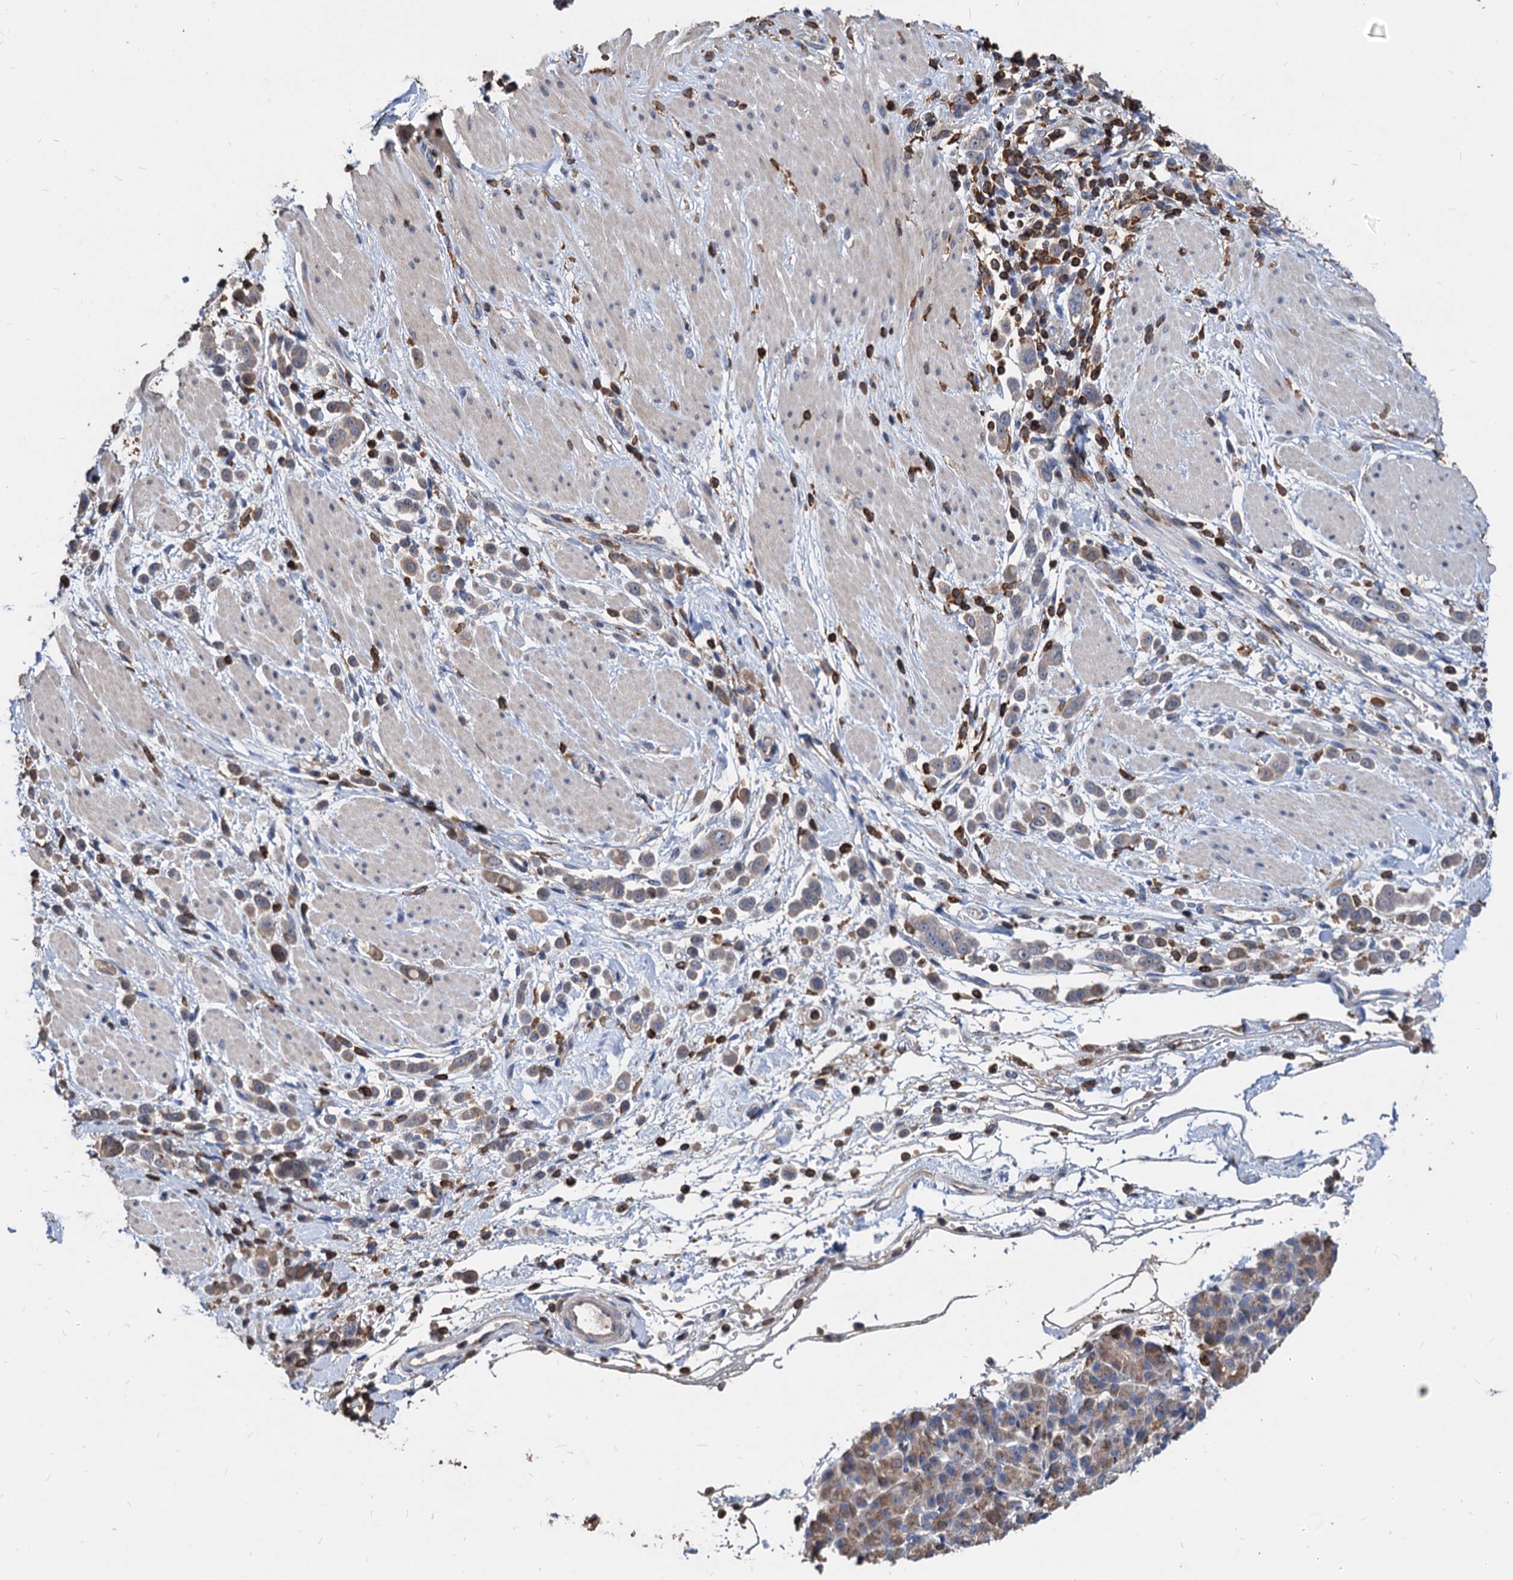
{"staining": {"intensity": "weak", "quantity": "25%-75%", "location": "cytoplasmic/membranous"}, "tissue": "pancreatic cancer", "cell_type": "Tumor cells", "image_type": "cancer", "snomed": [{"axis": "morphology", "description": "Normal tissue, NOS"}, {"axis": "morphology", "description": "Adenocarcinoma, NOS"}, {"axis": "topography", "description": "Pancreas"}], "caption": "Immunohistochemical staining of human pancreatic cancer shows low levels of weak cytoplasmic/membranous positivity in about 25%-75% of tumor cells. (DAB IHC with brightfield microscopy, high magnification).", "gene": "LCP2", "patient": {"sex": "female", "age": 64}}